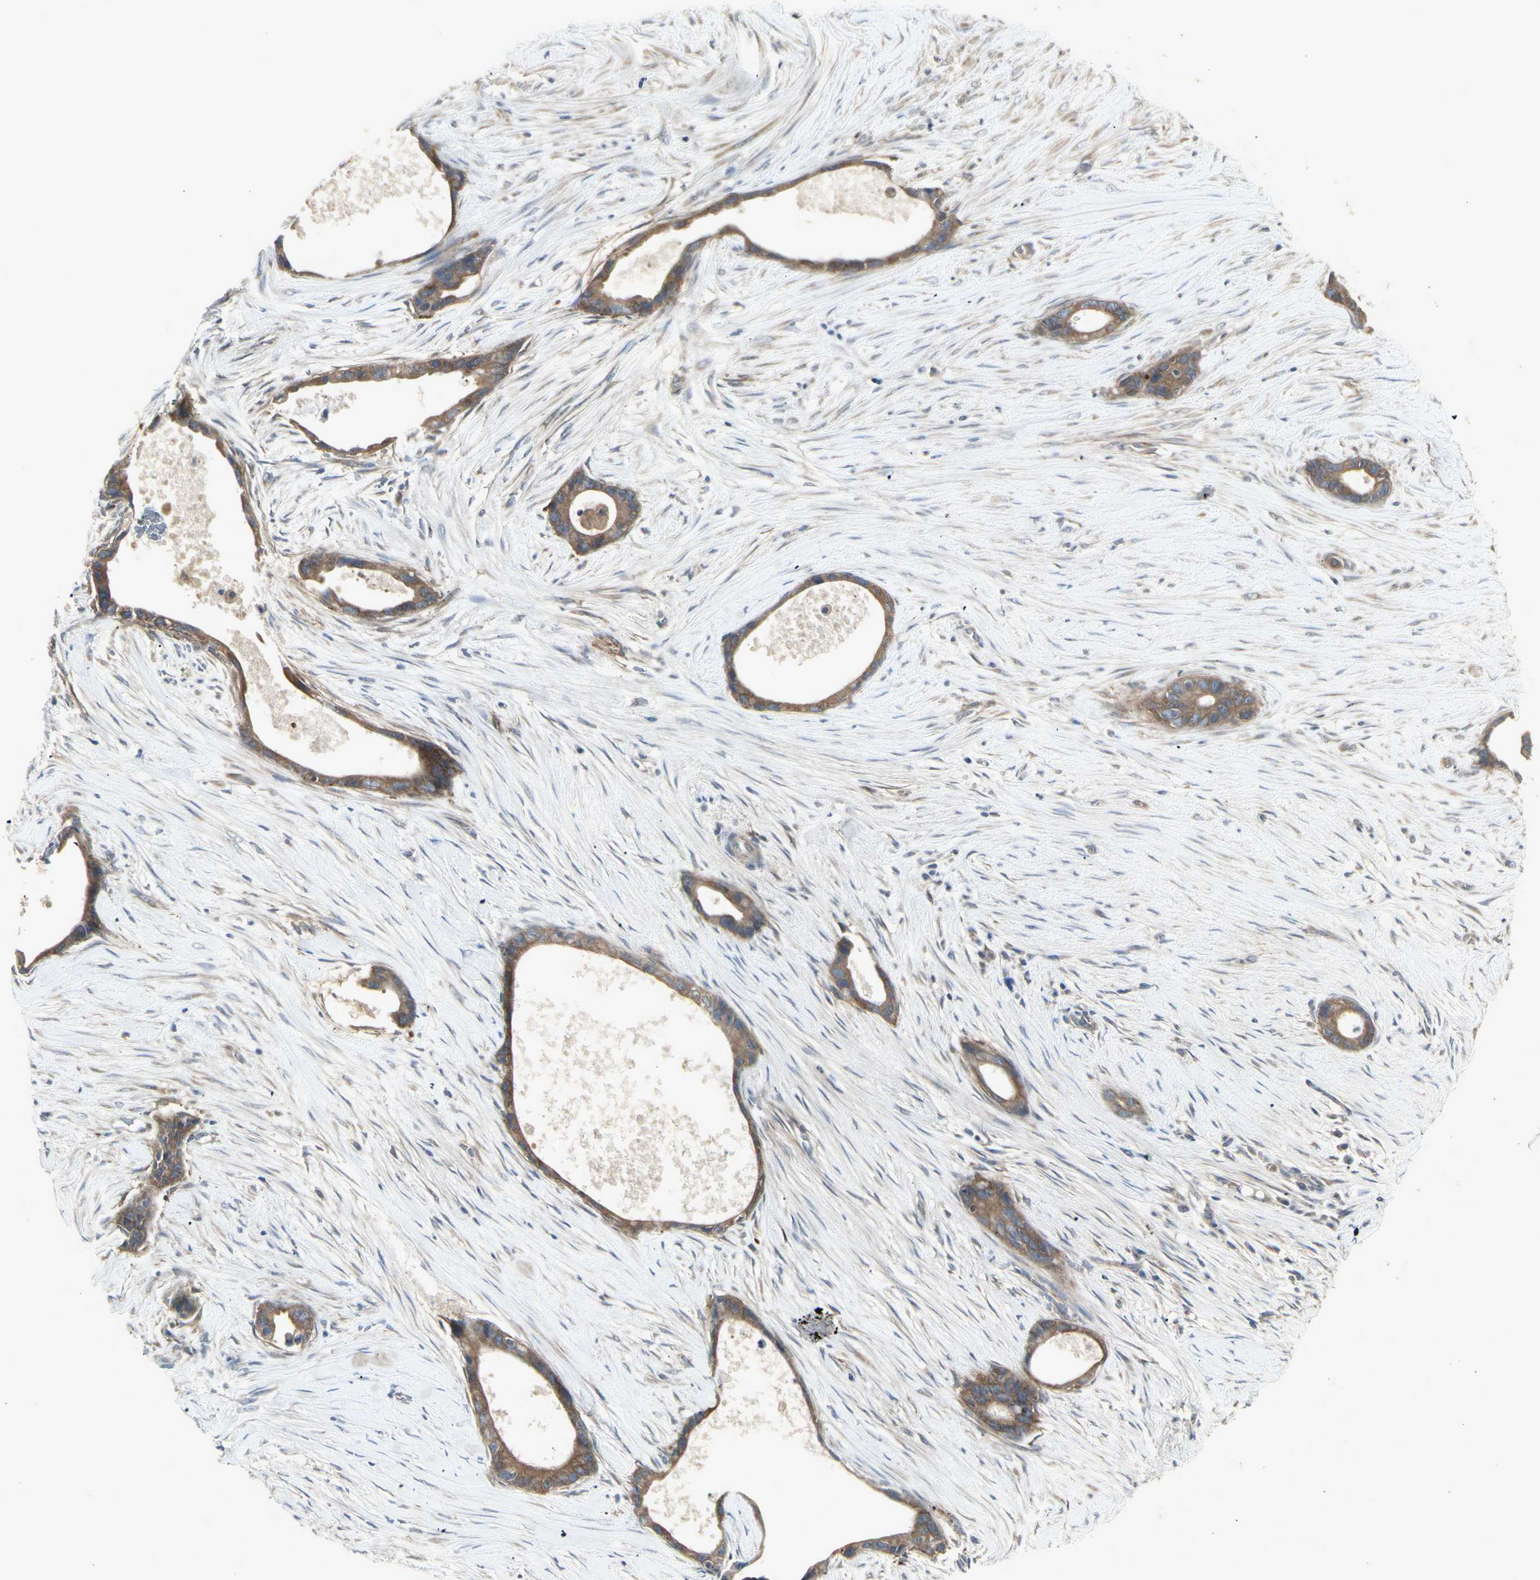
{"staining": {"intensity": "moderate", "quantity": ">75%", "location": "cytoplasmic/membranous"}, "tissue": "liver cancer", "cell_type": "Tumor cells", "image_type": "cancer", "snomed": [{"axis": "morphology", "description": "Cholangiocarcinoma"}, {"axis": "topography", "description": "Liver"}], "caption": "Immunohistochemical staining of liver cancer exhibits moderate cytoplasmic/membranous protein positivity in about >75% of tumor cells.", "gene": "CHURC1-FNTB", "patient": {"sex": "female", "age": 55}}